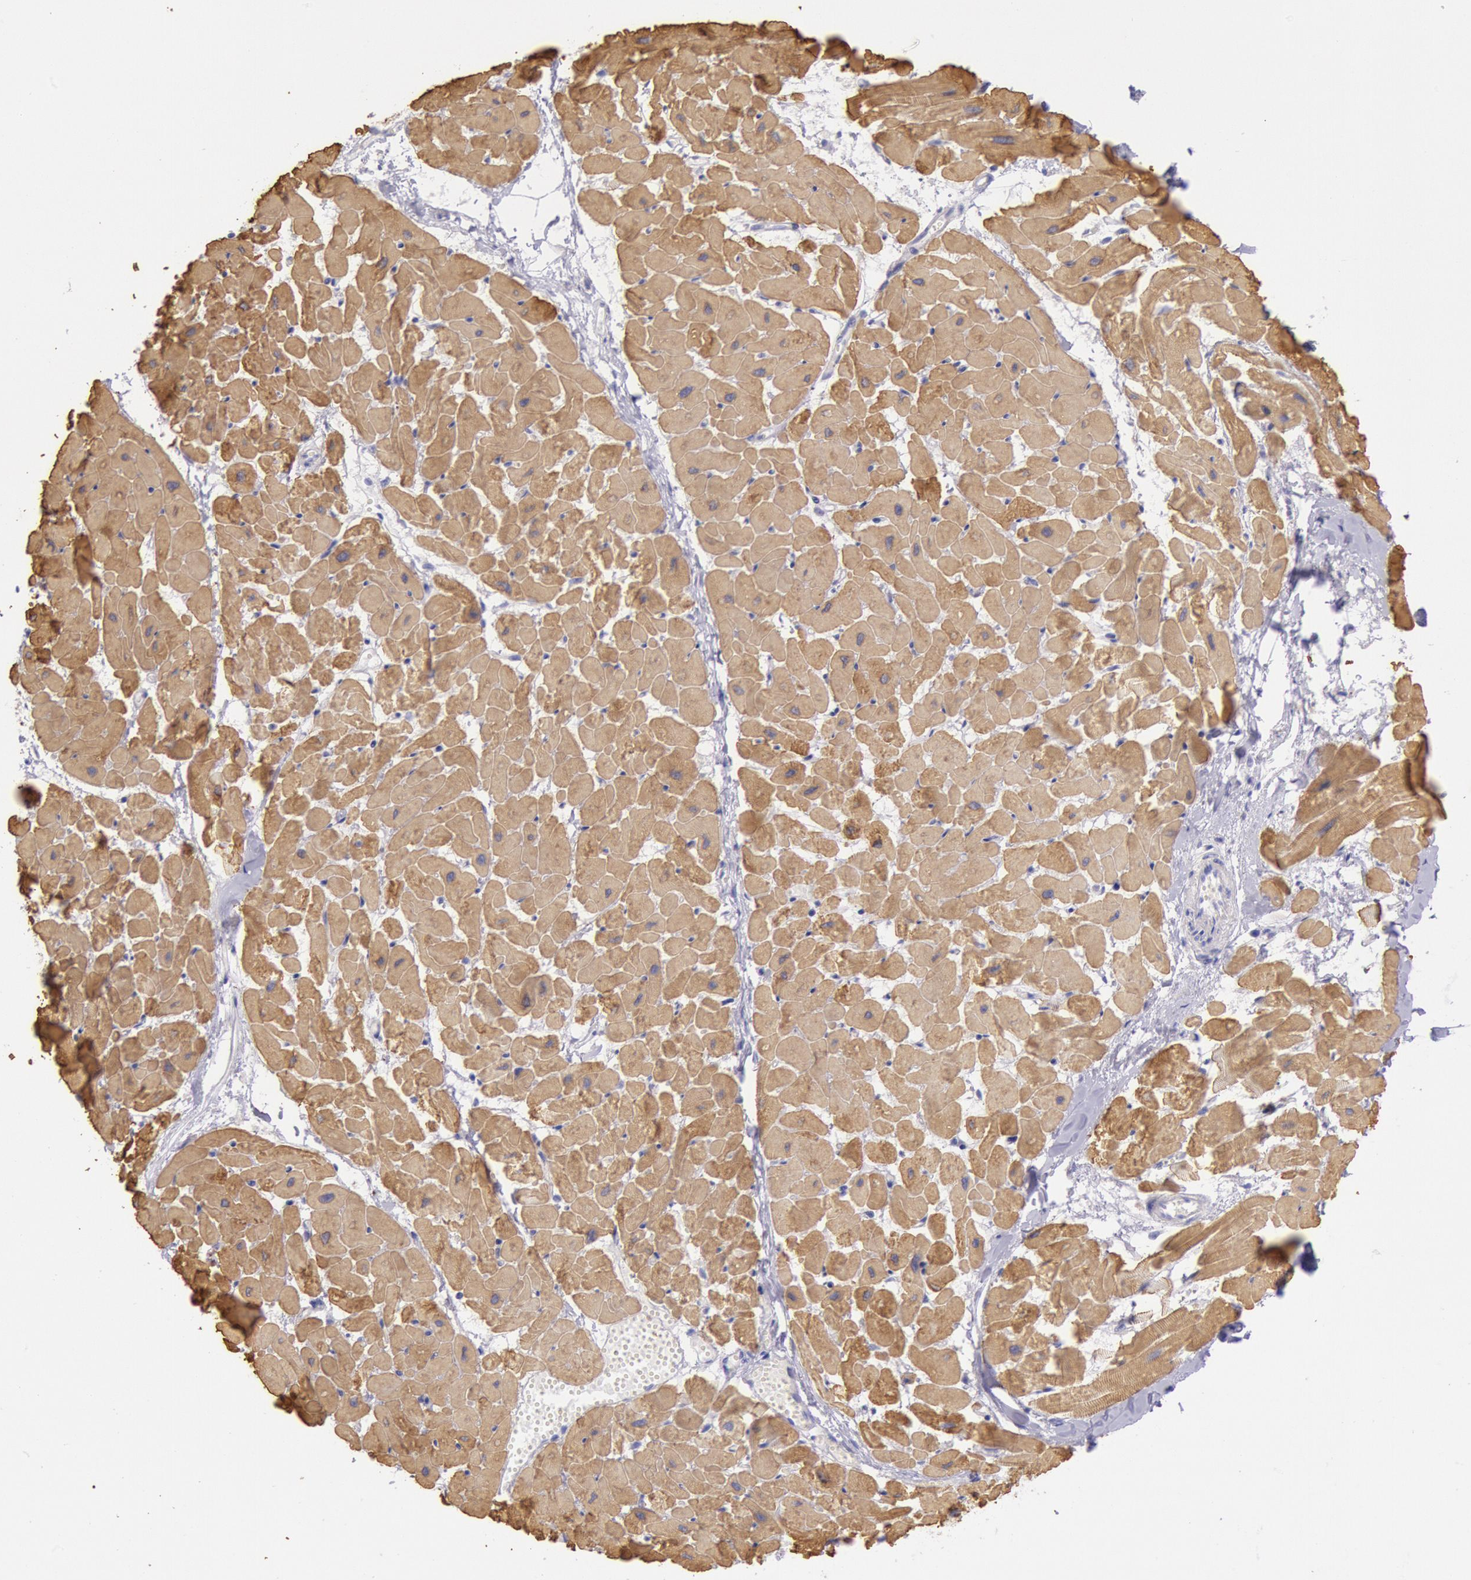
{"staining": {"intensity": "moderate", "quantity": ">75%", "location": "cytoplasmic/membranous"}, "tissue": "heart muscle", "cell_type": "Cardiomyocytes", "image_type": "normal", "snomed": [{"axis": "morphology", "description": "Normal tissue, NOS"}, {"axis": "topography", "description": "Heart"}], "caption": "Cardiomyocytes reveal moderate cytoplasmic/membranous expression in about >75% of cells in benign heart muscle.", "gene": "MYH1", "patient": {"sex": "female", "age": 19}}